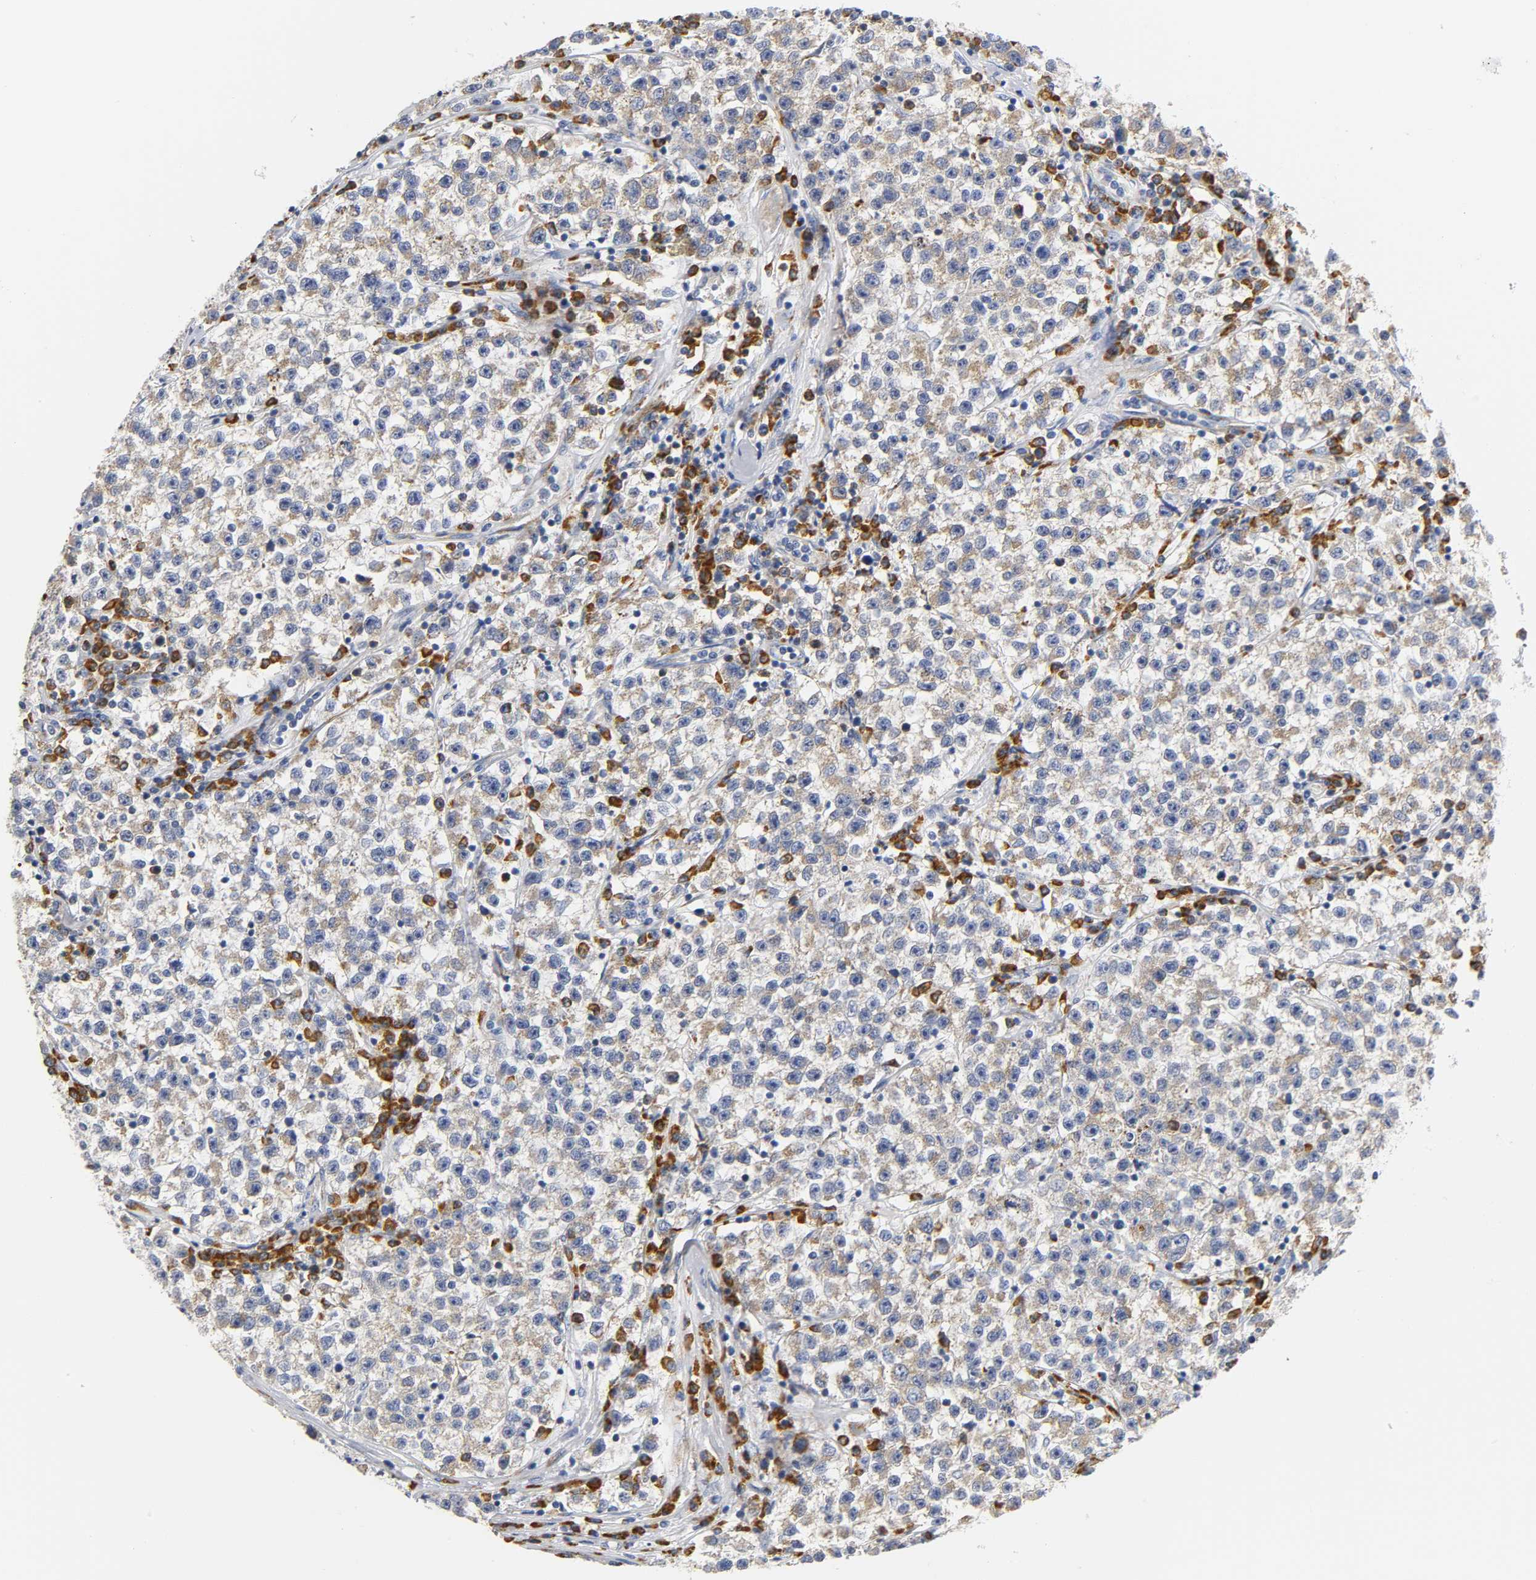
{"staining": {"intensity": "weak", "quantity": "25%-75%", "location": "cytoplasmic/membranous"}, "tissue": "testis cancer", "cell_type": "Tumor cells", "image_type": "cancer", "snomed": [{"axis": "morphology", "description": "Seminoma, NOS"}, {"axis": "topography", "description": "Testis"}], "caption": "Weak cytoplasmic/membranous staining is seen in approximately 25%-75% of tumor cells in testis seminoma.", "gene": "REL", "patient": {"sex": "male", "age": 22}}